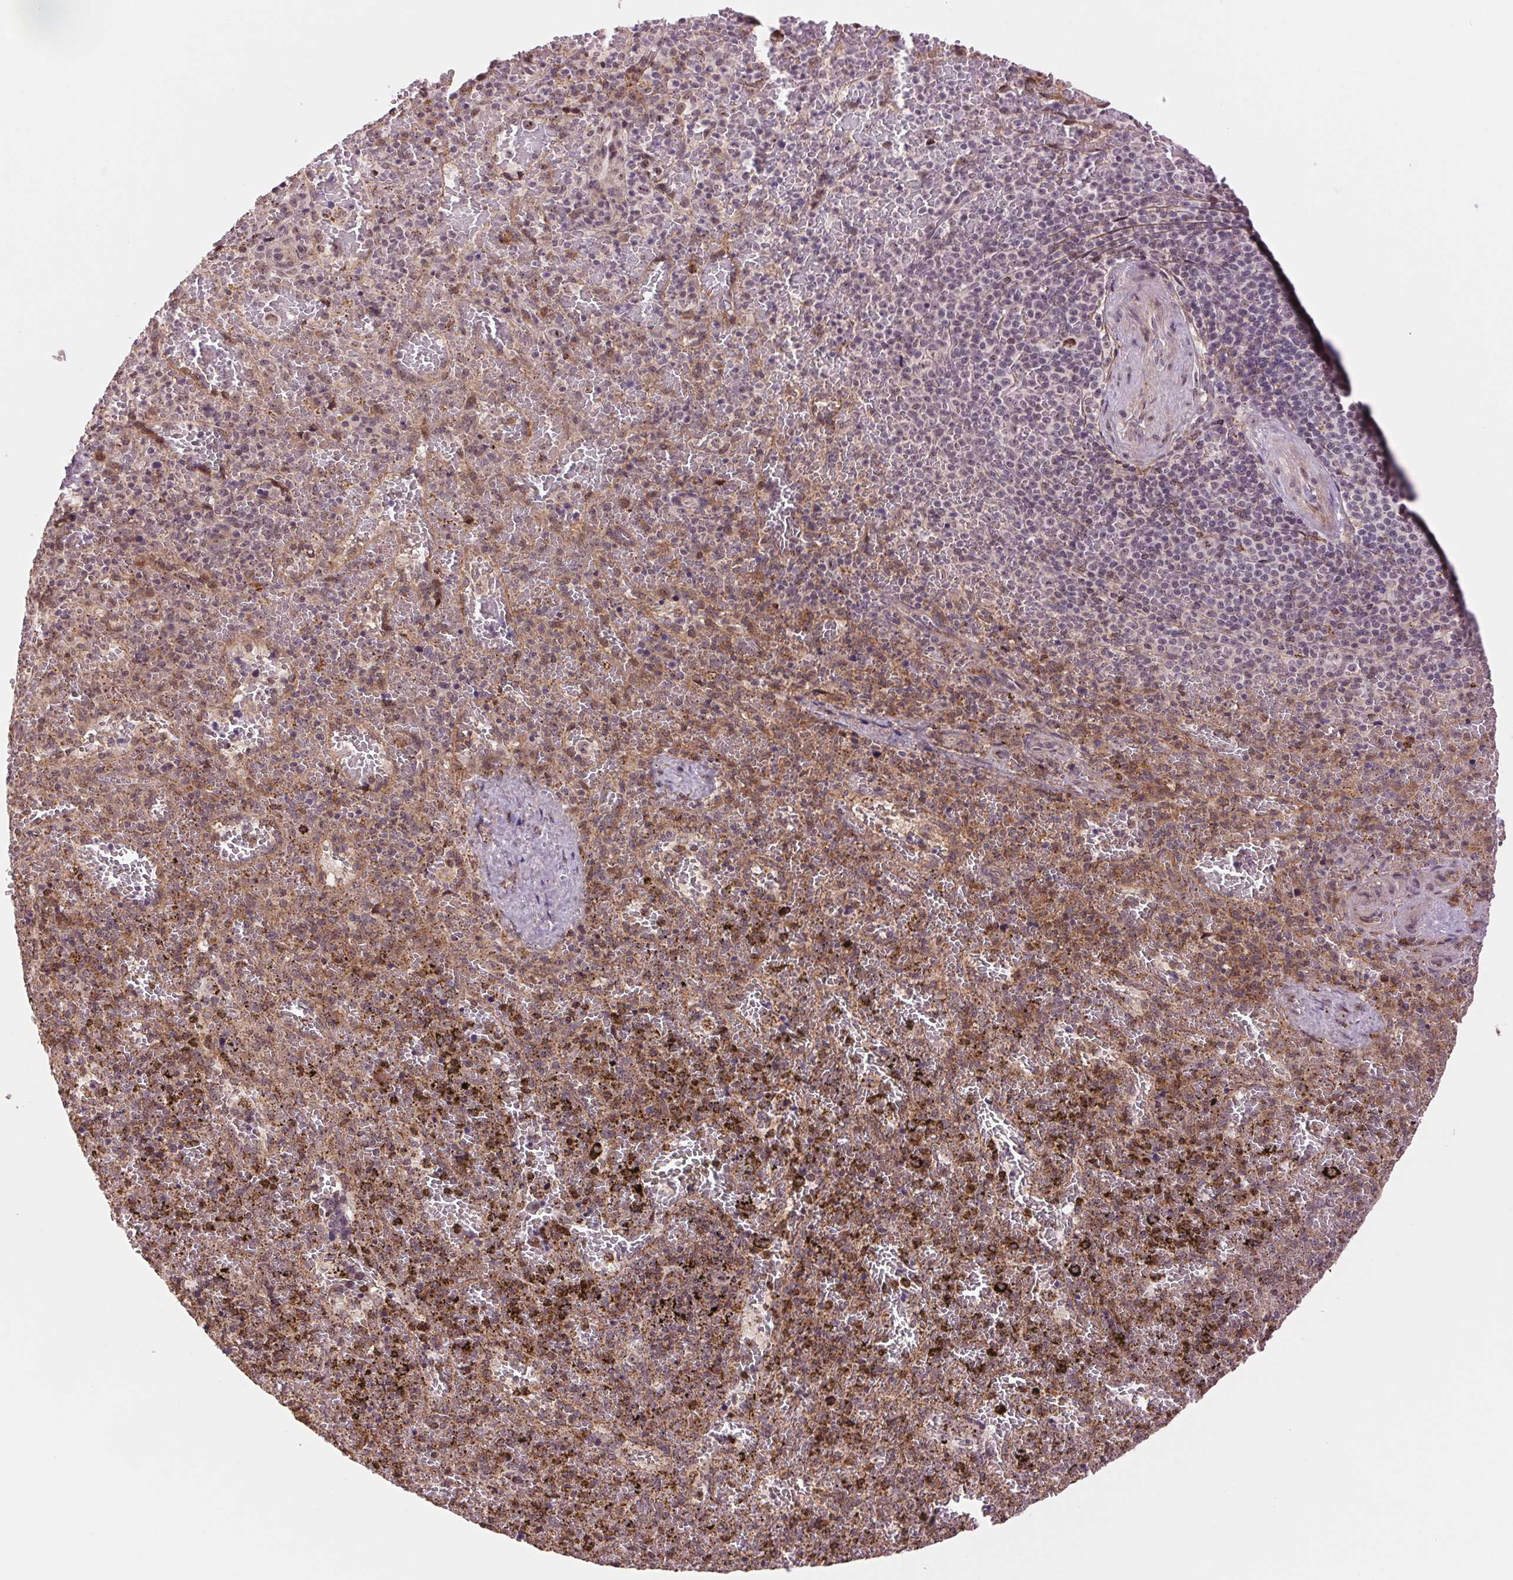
{"staining": {"intensity": "moderate", "quantity": "25%-75%", "location": "cytoplasmic/membranous"}, "tissue": "spleen", "cell_type": "Cells in red pulp", "image_type": "normal", "snomed": [{"axis": "morphology", "description": "Normal tissue, NOS"}, {"axis": "topography", "description": "Spleen"}], "caption": "Immunohistochemical staining of benign spleen demonstrates medium levels of moderate cytoplasmic/membranous staining in approximately 25%-75% of cells in red pulp.", "gene": "CHMP4B", "patient": {"sex": "female", "age": 50}}